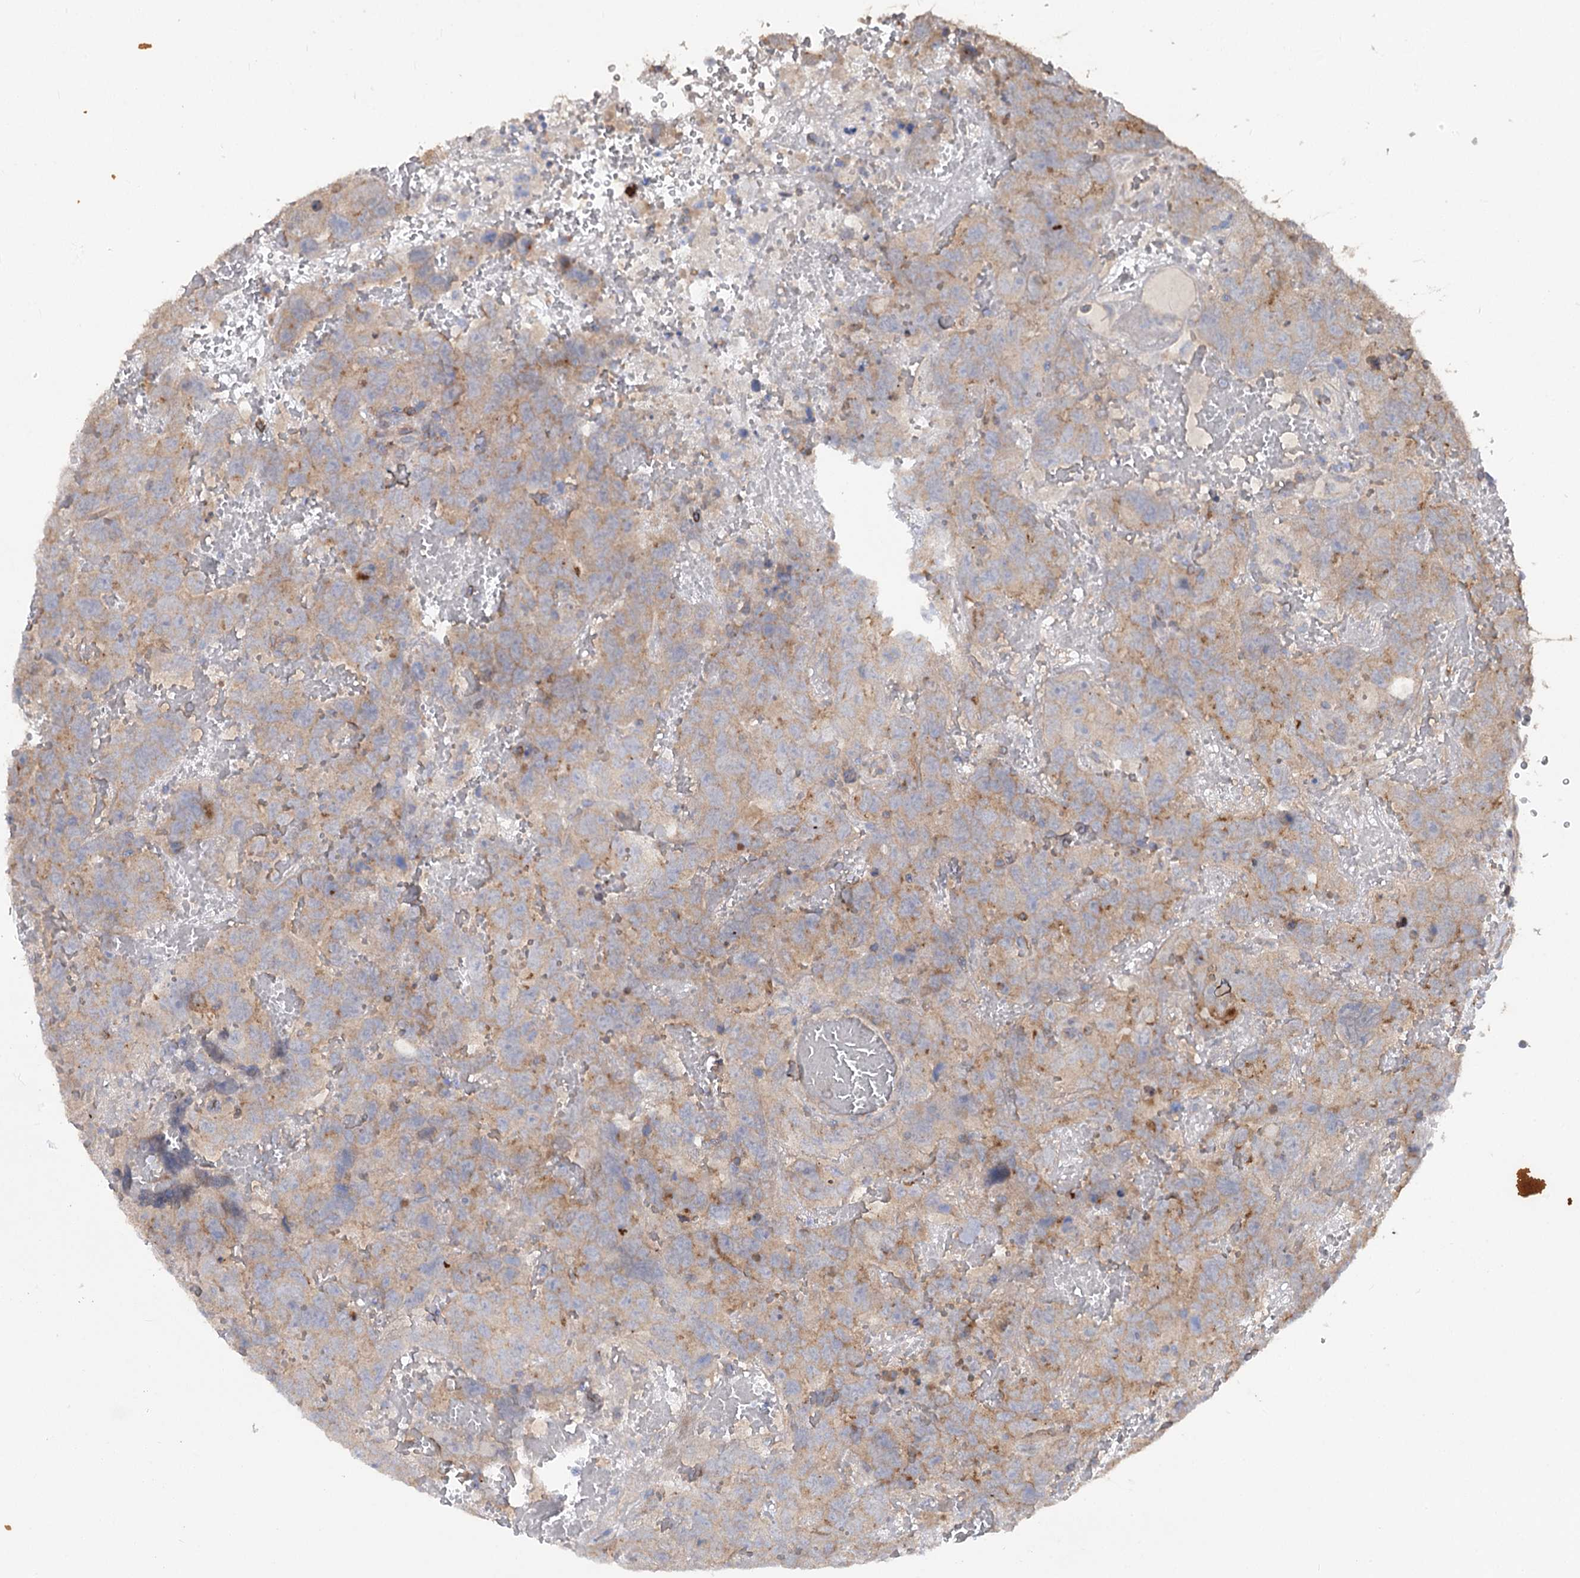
{"staining": {"intensity": "weak", "quantity": "25%-75%", "location": "cytoplasmic/membranous"}, "tissue": "testis cancer", "cell_type": "Tumor cells", "image_type": "cancer", "snomed": [{"axis": "morphology", "description": "Carcinoma, Embryonal, NOS"}, {"axis": "topography", "description": "Testis"}], "caption": "A low amount of weak cytoplasmic/membranous positivity is seen in about 25%-75% of tumor cells in embryonal carcinoma (testis) tissue.", "gene": "STX6", "patient": {"sex": "male", "age": 45}}